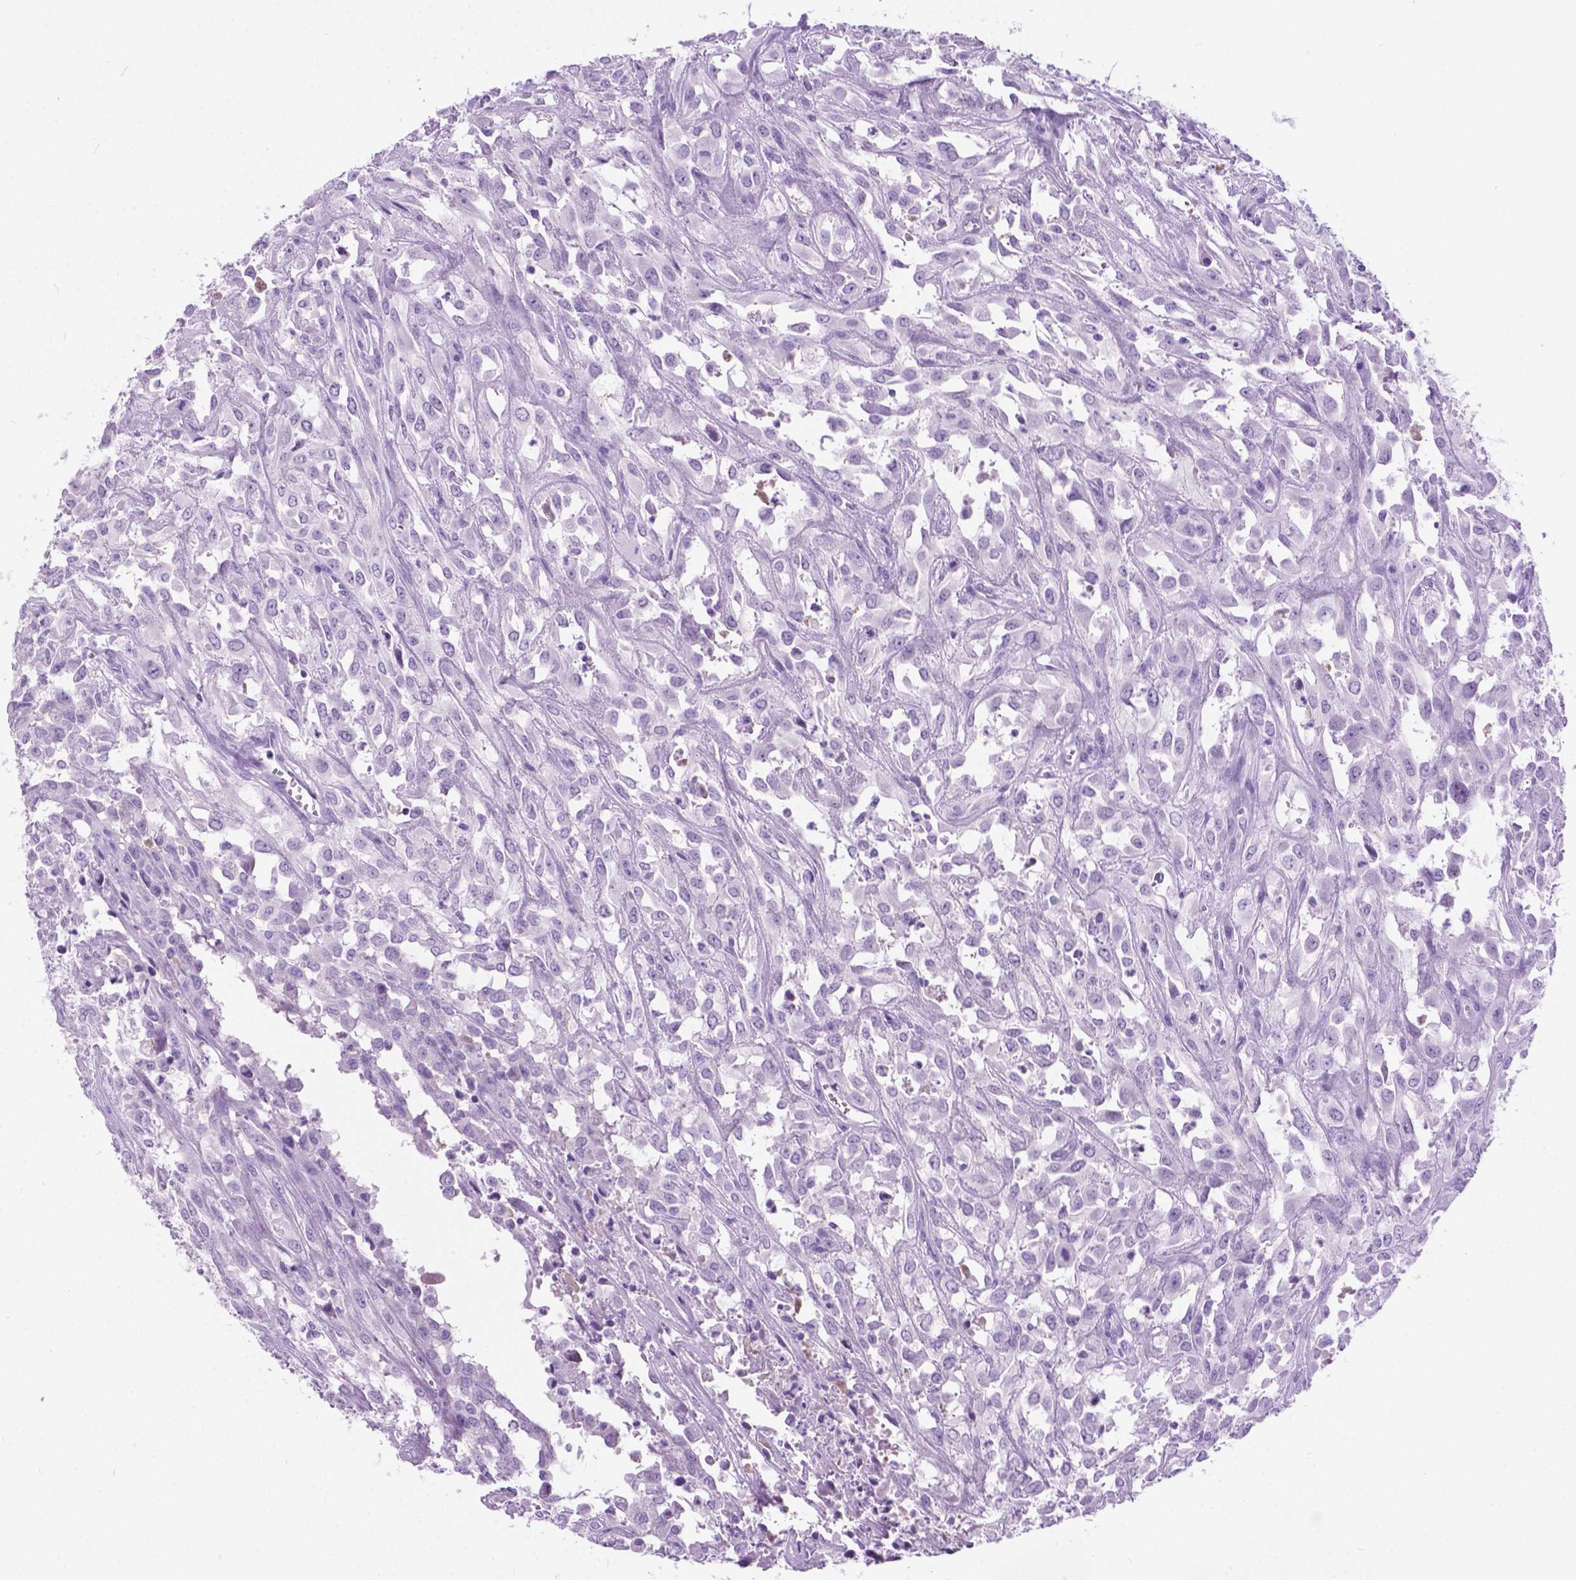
{"staining": {"intensity": "negative", "quantity": "none", "location": "none"}, "tissue": "urothelial cancer", "cell_type": "Tumor cells", "image_type": "cancer", "snomed": [{"axis": "morphology", "description": "Urothelial carcinoma, High grade"}, {"axis": "topography", "description": "Urinary bladder"}], "caption": "Image shows no protein staining in tumor cells of urothelial cancer tissue.", "gene": "ARMS2", "patient": {"sex": "male", "age": 67}}